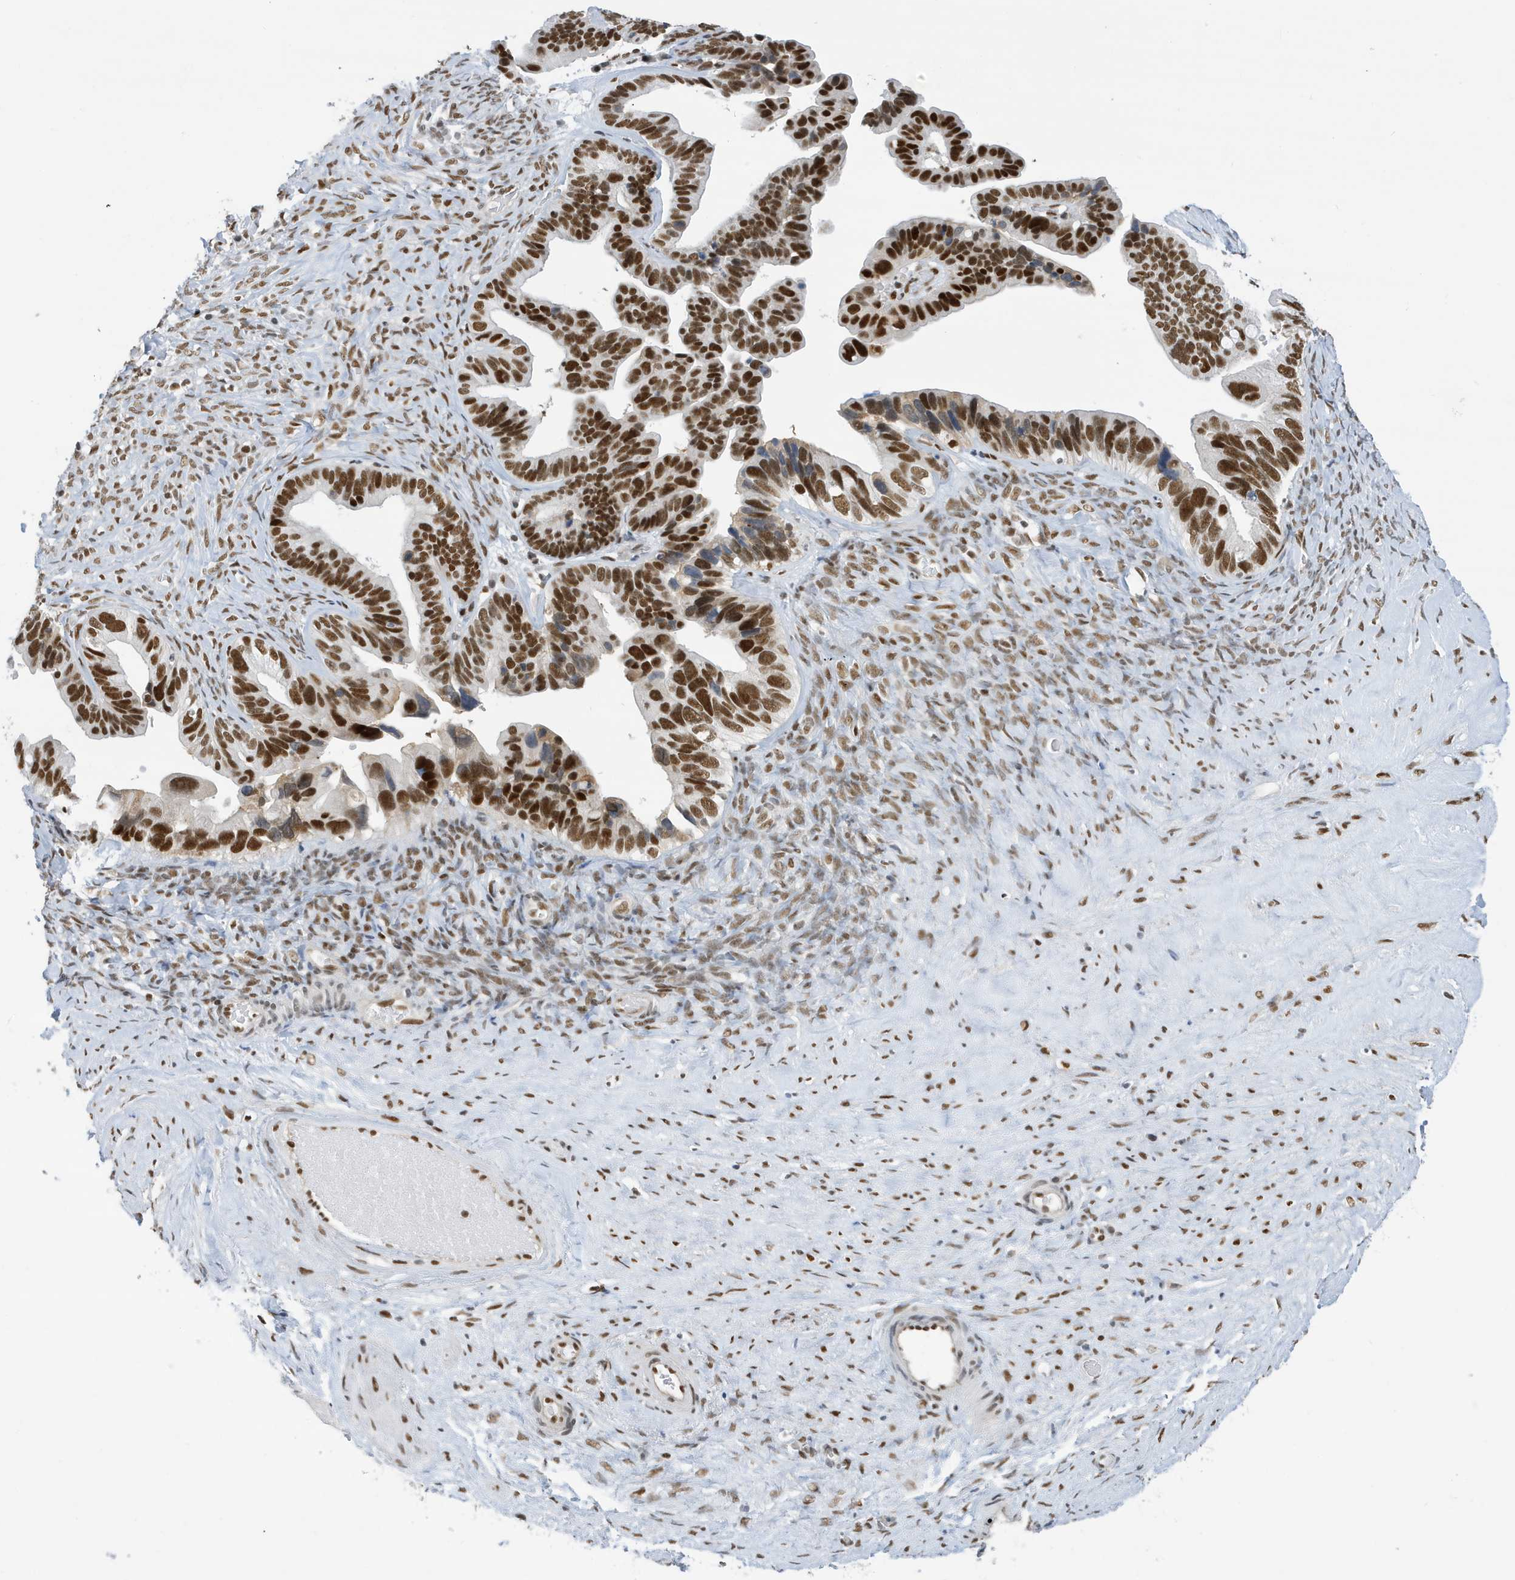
{"staining": {"intensity": "strong", "quantity": "25%-75%", "location": "nuclear"}, "tissue": "ovarian cancer", "cell_type": "Tumor cells", "image_type": "cancer", "snomed": [{"axis": "morphology", "description": "Cystadenocarcinoma, serous, NOS"}, {"axis": "topography", "description": "Ovary"}], "caption": "A brown stain shows strong nuclear staining of a protein in serous cystadenocarcinoma (ovarian) tumor cells.", "gene": "PCYT1A", "patient": {"sex": "female", "age": 56}}